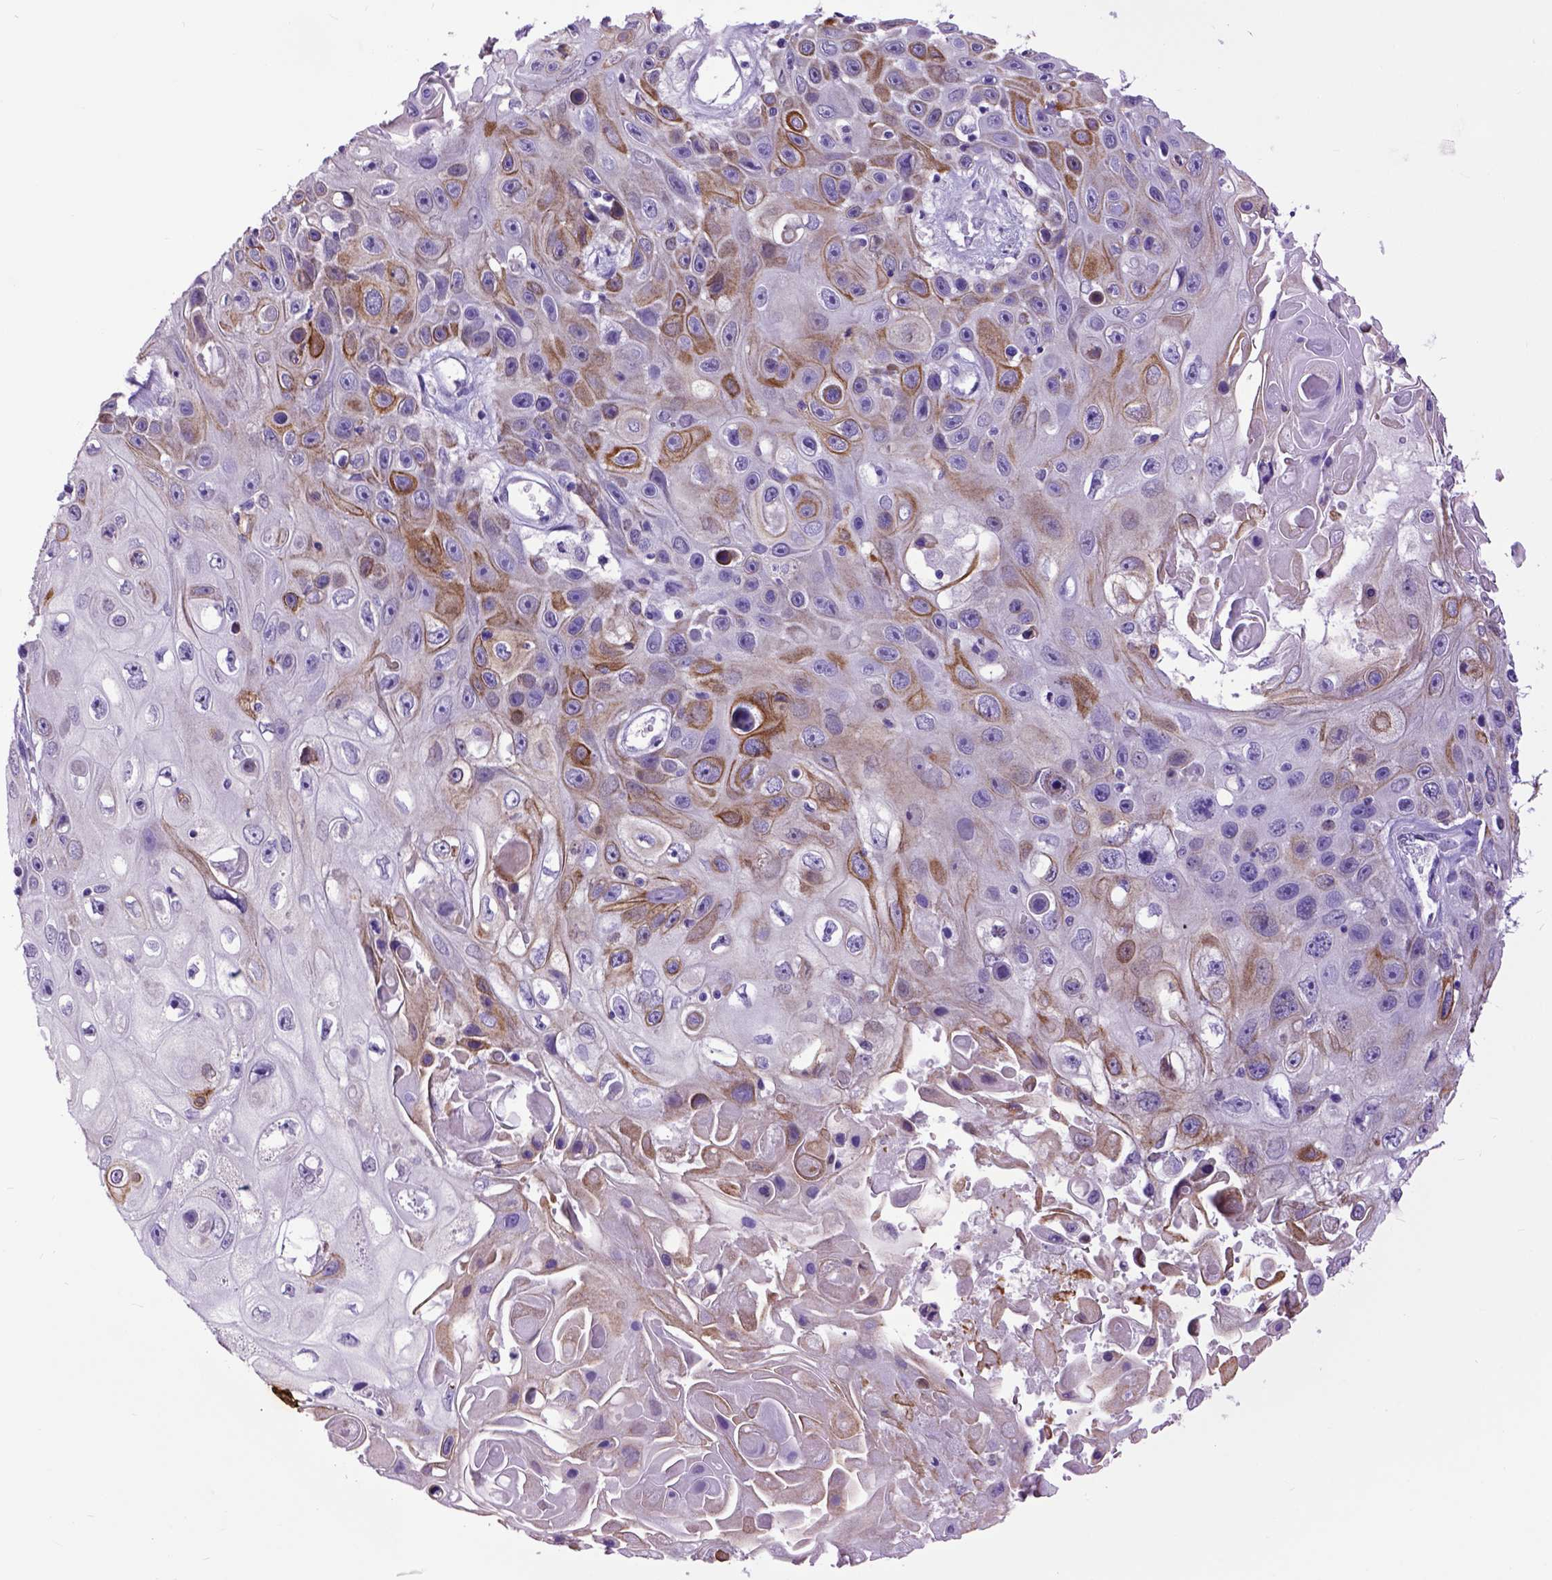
{"staining": {"intensity": "moderate", "quantity": "25%-75%", "location": "cytoplasmic/membranous"}, "tissue": "skin cancer", "cell_type": "Tumor cells", "image_type": "cancer", "snomed": [{"axis": "morphology", "description": "Squamous cell carcinoma, NOS"}, {"axis": "topography", "description": "Skin"}], "caption": "Squamous cell carcinoma (skin) tissue exhibits moderate cytoplasmic/membranous positivity in about 25%-75% of tumor cells, visualized by immunohistochemistry. (IHC, brightfield microscopy, high magnification).", "gene": "RAB25", "patient": {"sex": "male", "age": 82}}